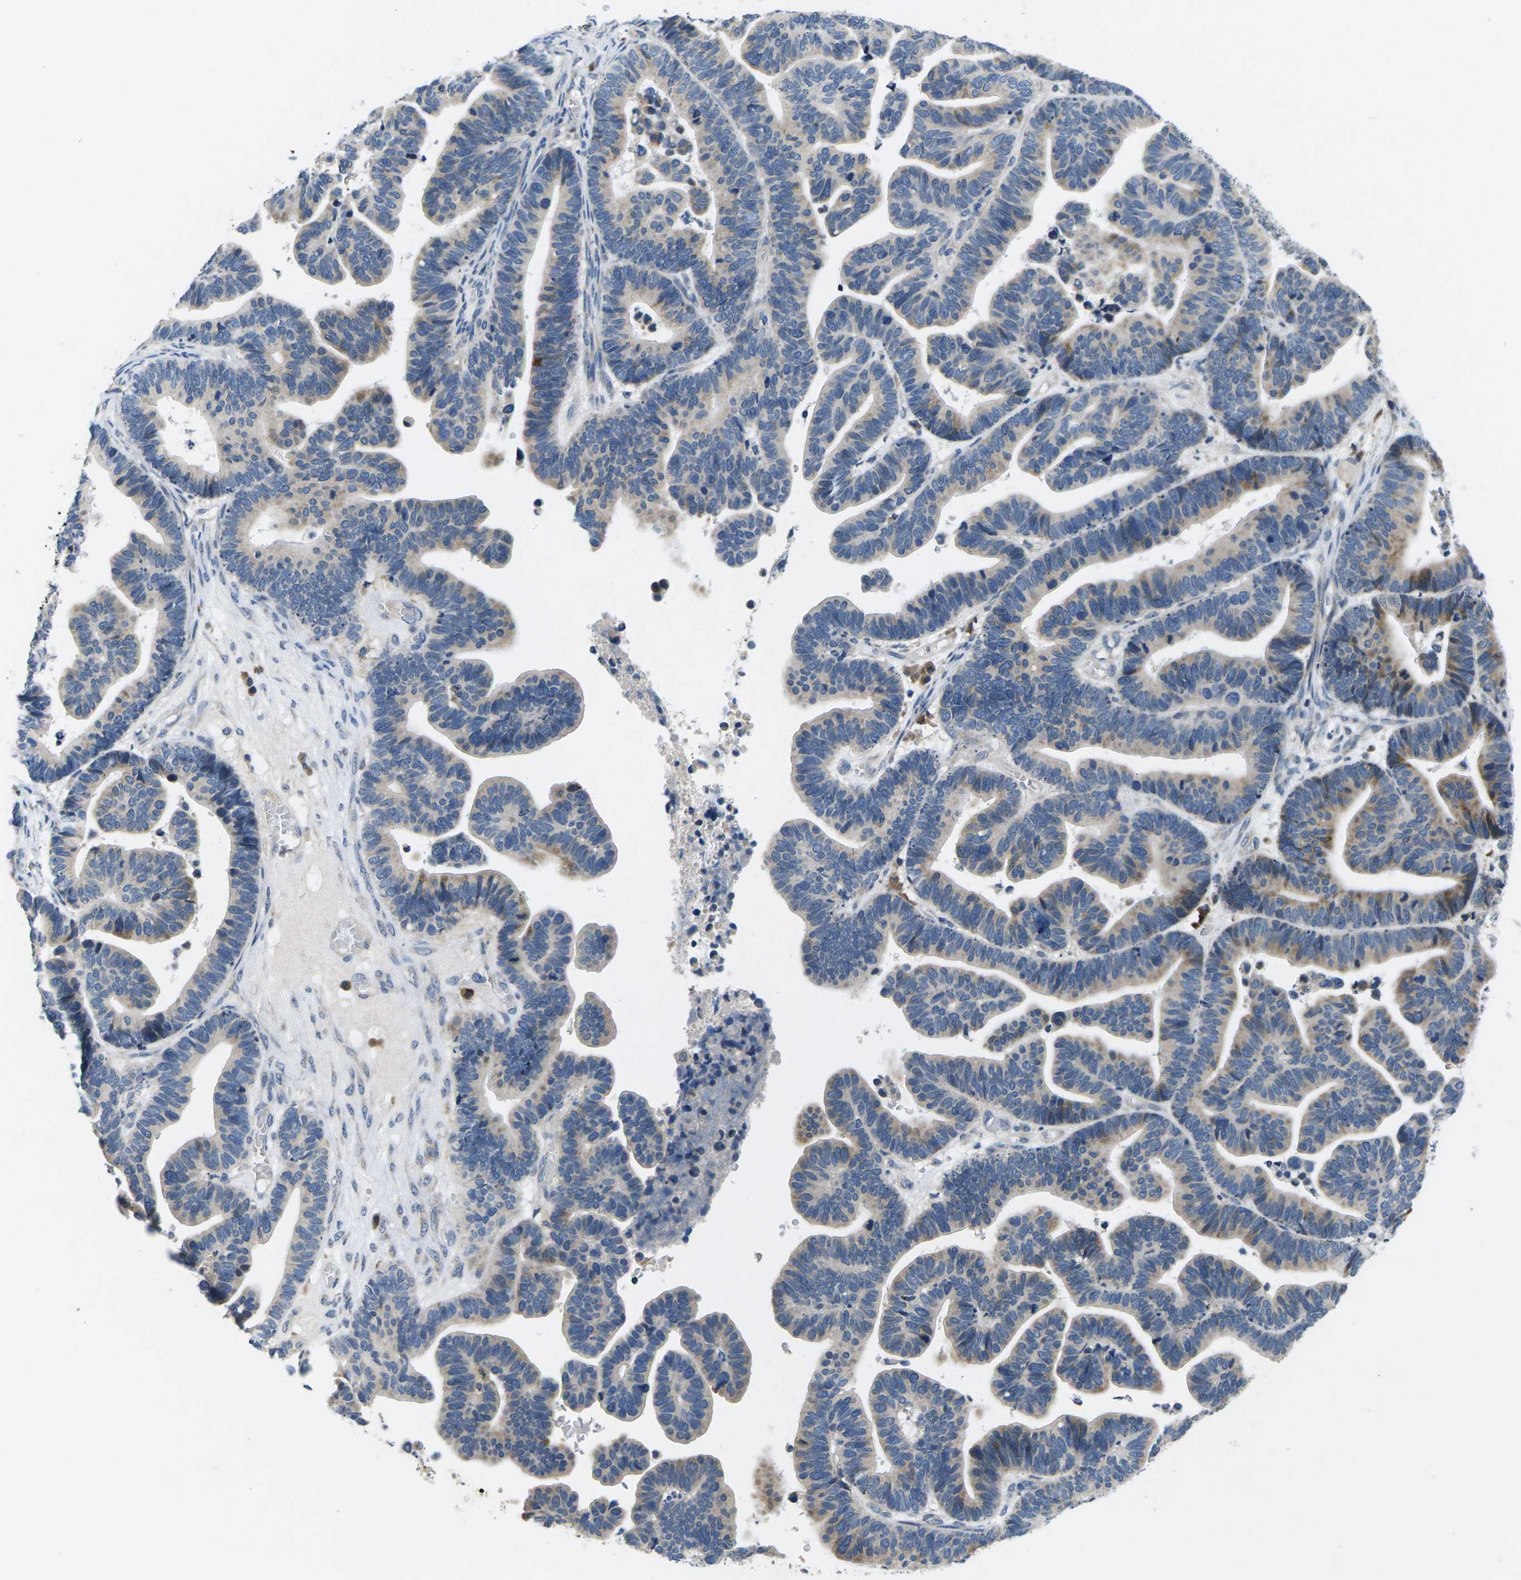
{"staining": {"intensity": "weak", "quantity": "<25%", "location": "cytoplasmic/membranous"}, "tissue": "ovarian cancer", "cell_type": "Tumor cells", "image_type": "cancer", "snomed": [{"axis": "morphology", "description": "Cystadenocarcinoma, serous, NOS"}, {"axis": "topography", "description": "Ovary"}], "caption": "This is an immunohistochemistry (IHC) photomicrograph of serous cystadenocarcinoma (ovarian). There is no positivity in tumor cells.", "gene": "ERGIC3", "patient": {"sex": "female", "age": 56}}